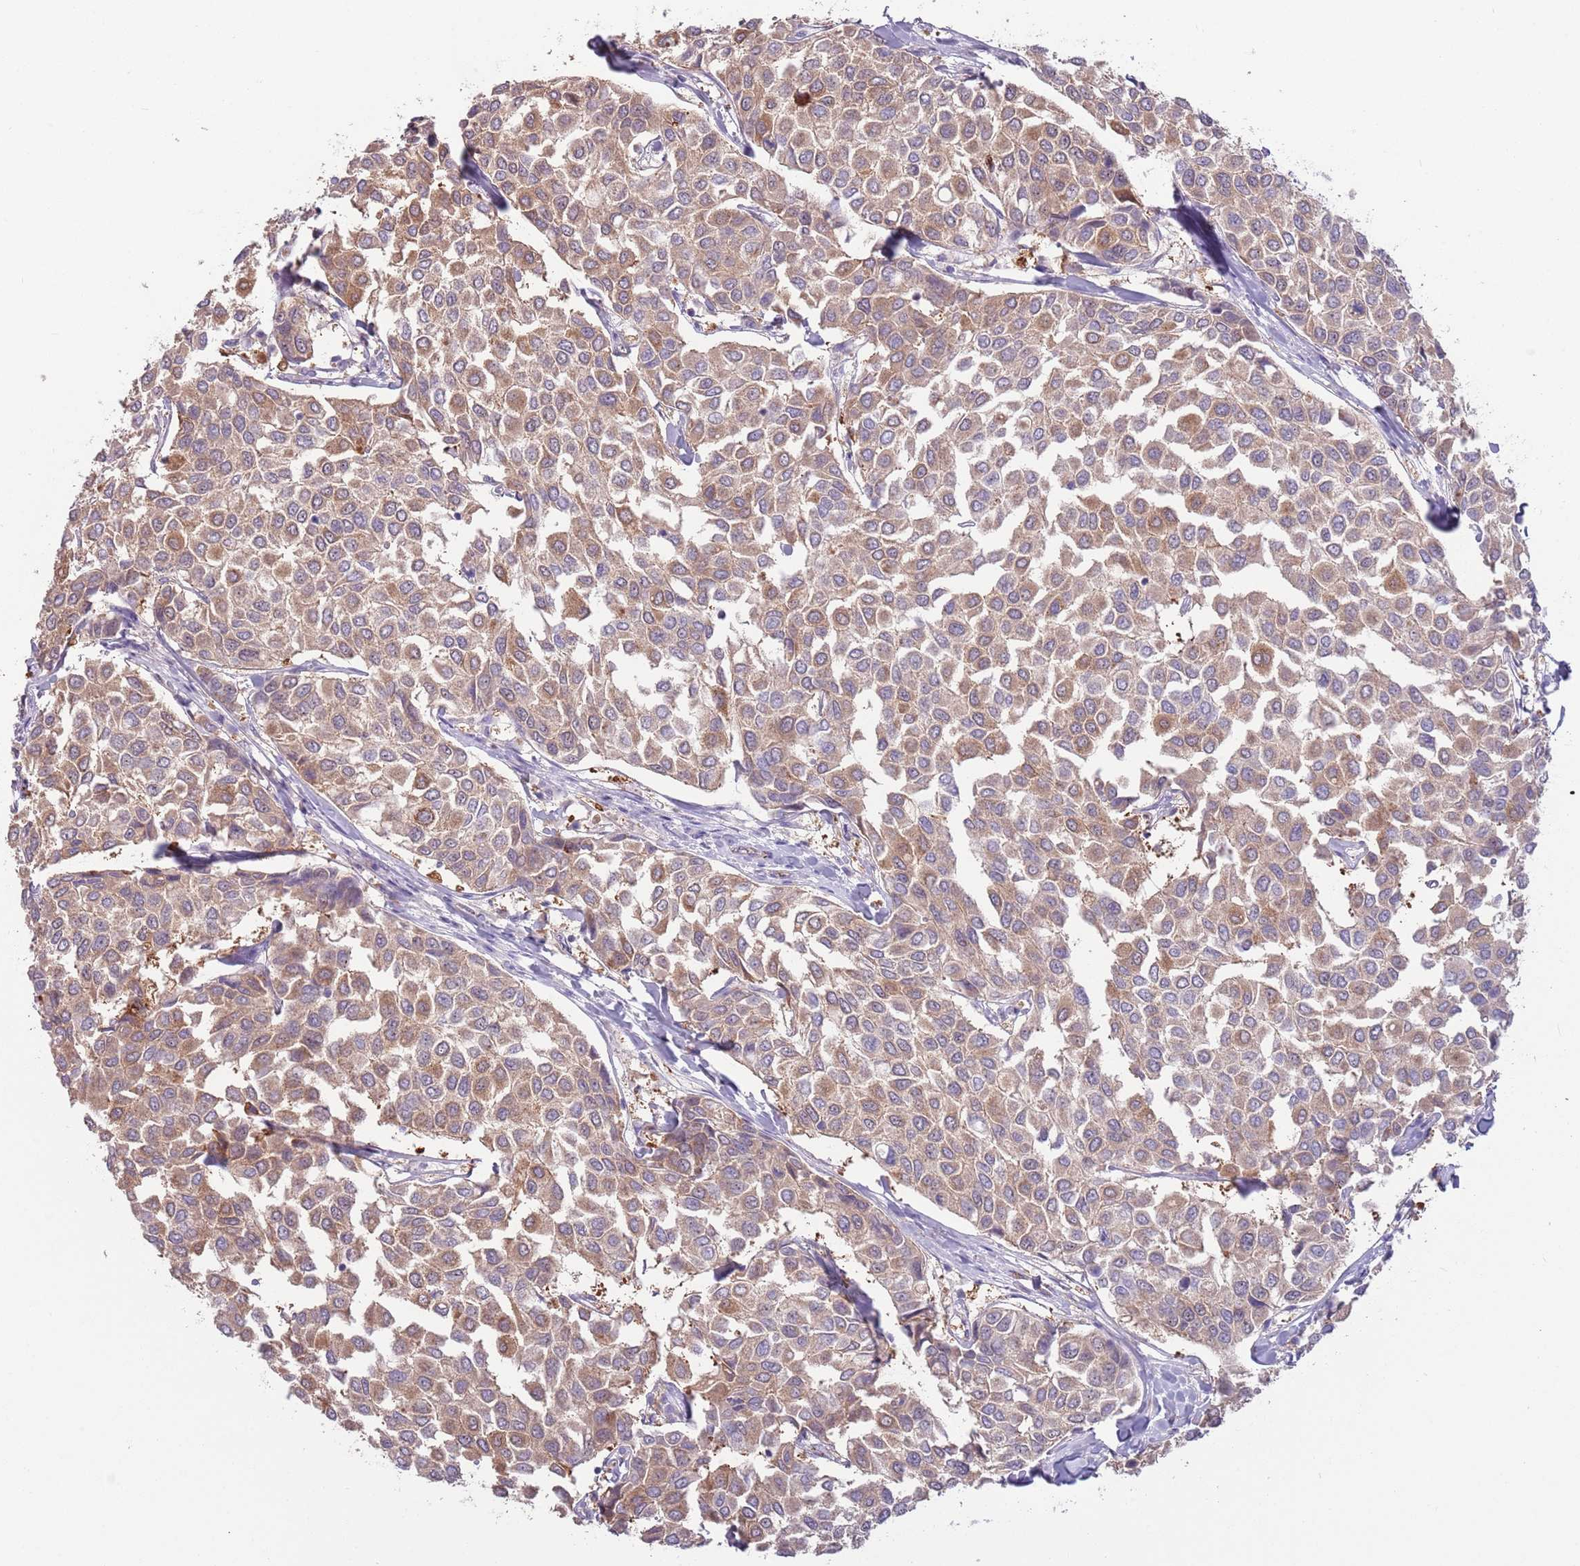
{"staining": {"intensity": "moderate", "quantity": ">75%", "location": "cytoplasmic/membranous"}, "tissue": "breast cancer", "cell_type": "Tumor cells", "image_type": "cancer", "snomed": [{"axis": "morphology", "description": "Duct carcinoma"}, {"axis": "topography", "description": "Breast"}], "caption": "Tumor cells exhibit medium levels of moderate cytoplasmic/membranous positivity in approximately >75% of cells in human breast infiltrating ductal carcinoma.", "gene": "LDHD", "patient": {"sex": "female", "age": 55}}